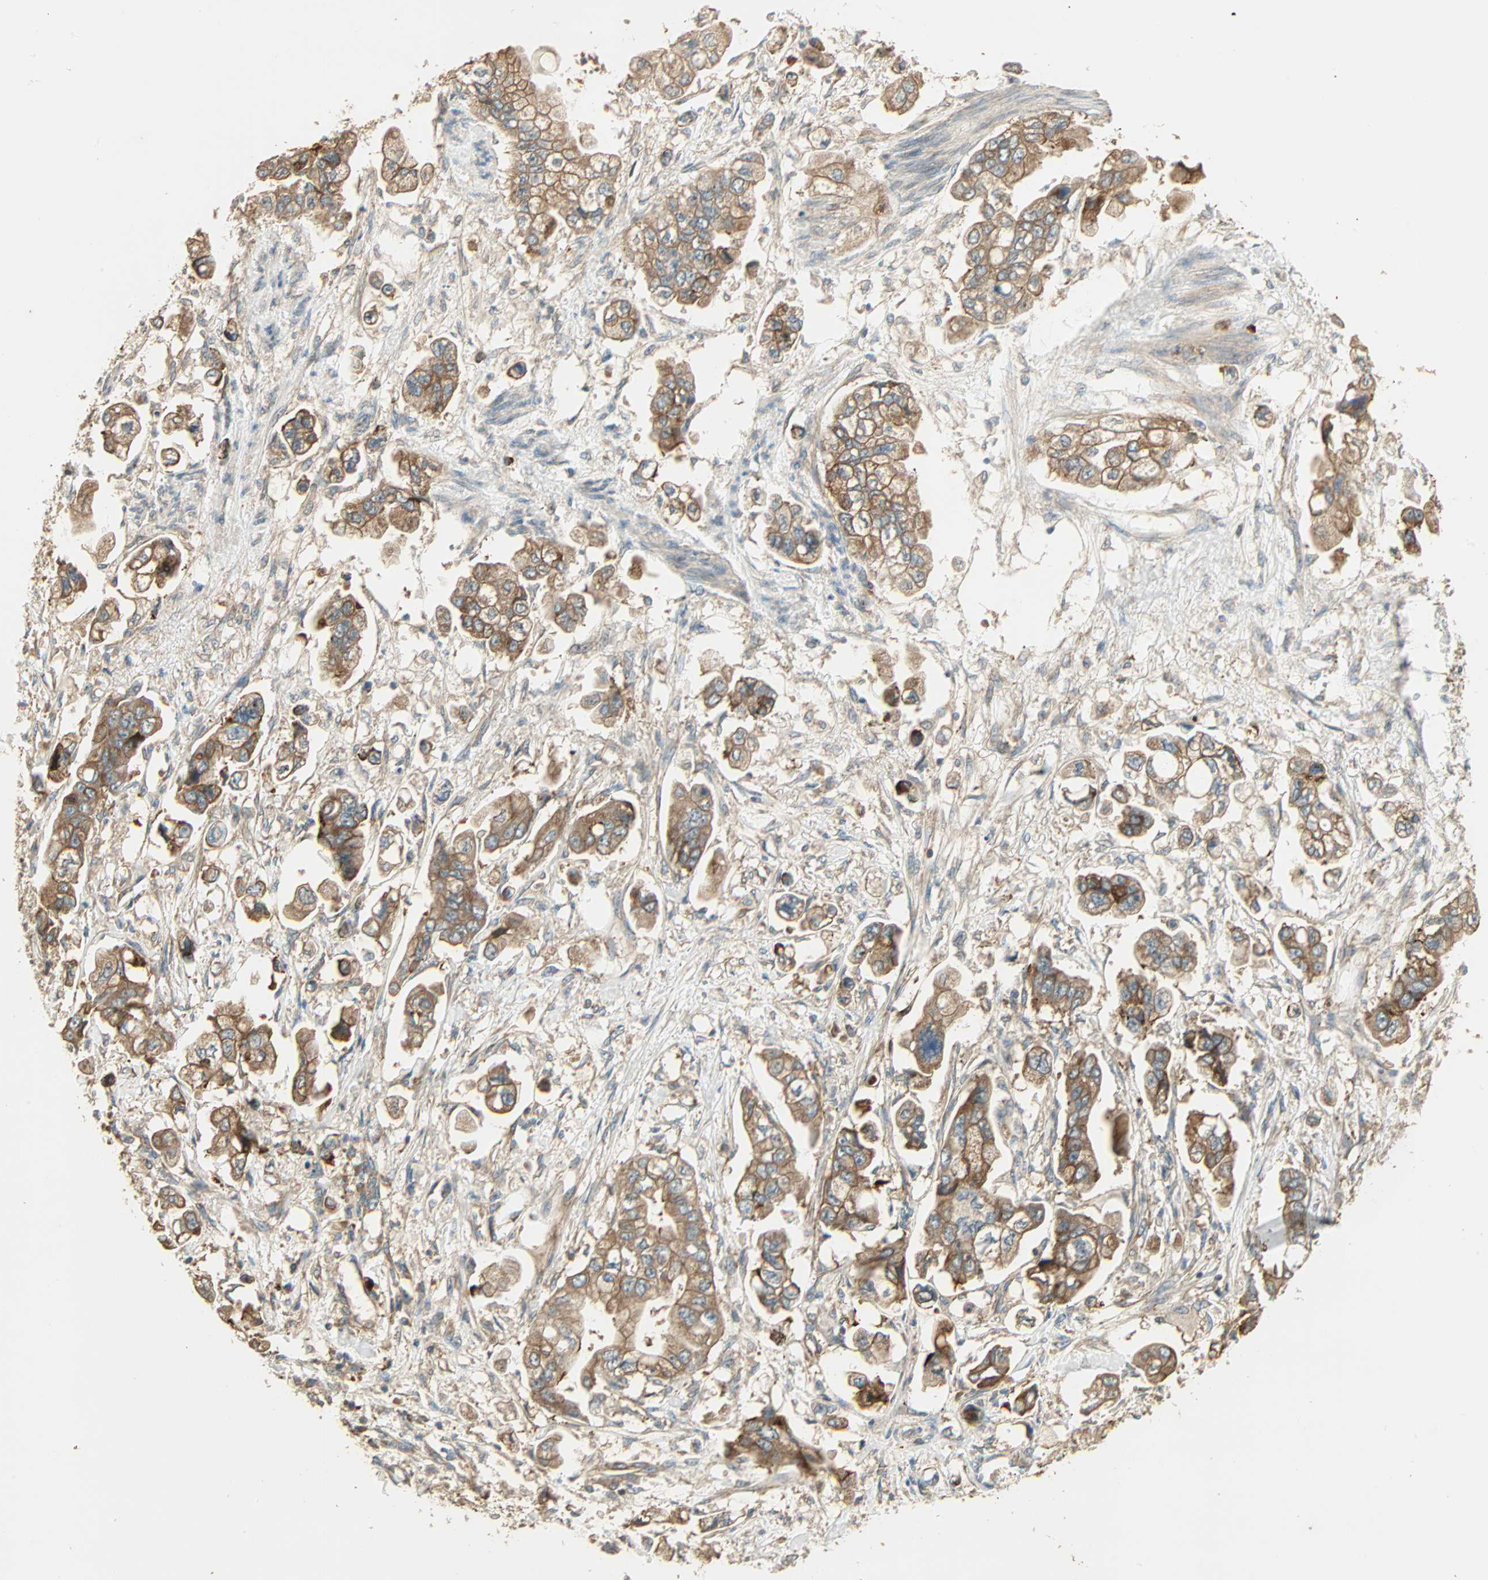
{"staining": {"intensity": "moderate", "quantity": ">75%", "location": "cytoplasmic/membranous"}, "tissue": "stomach cancer", "cell_type": "Tumor cells", "image_type": "cancer", "snomed": [{"axis": "morphology", "description": "Adenocarcinoma, NOS"}, {"axis": "topography", "description": "Stomach"}], "caption": "Protein staining of stomach cancer (adenocarcinoma) tissue shows moderate cytoplasmic/membranous positivity in about >75% of tumor cells. (Brightfield microscopy of DAB IHC at high magnification).", "gene": "GALK1", "patient": {"sex": "male", "age": 62}}